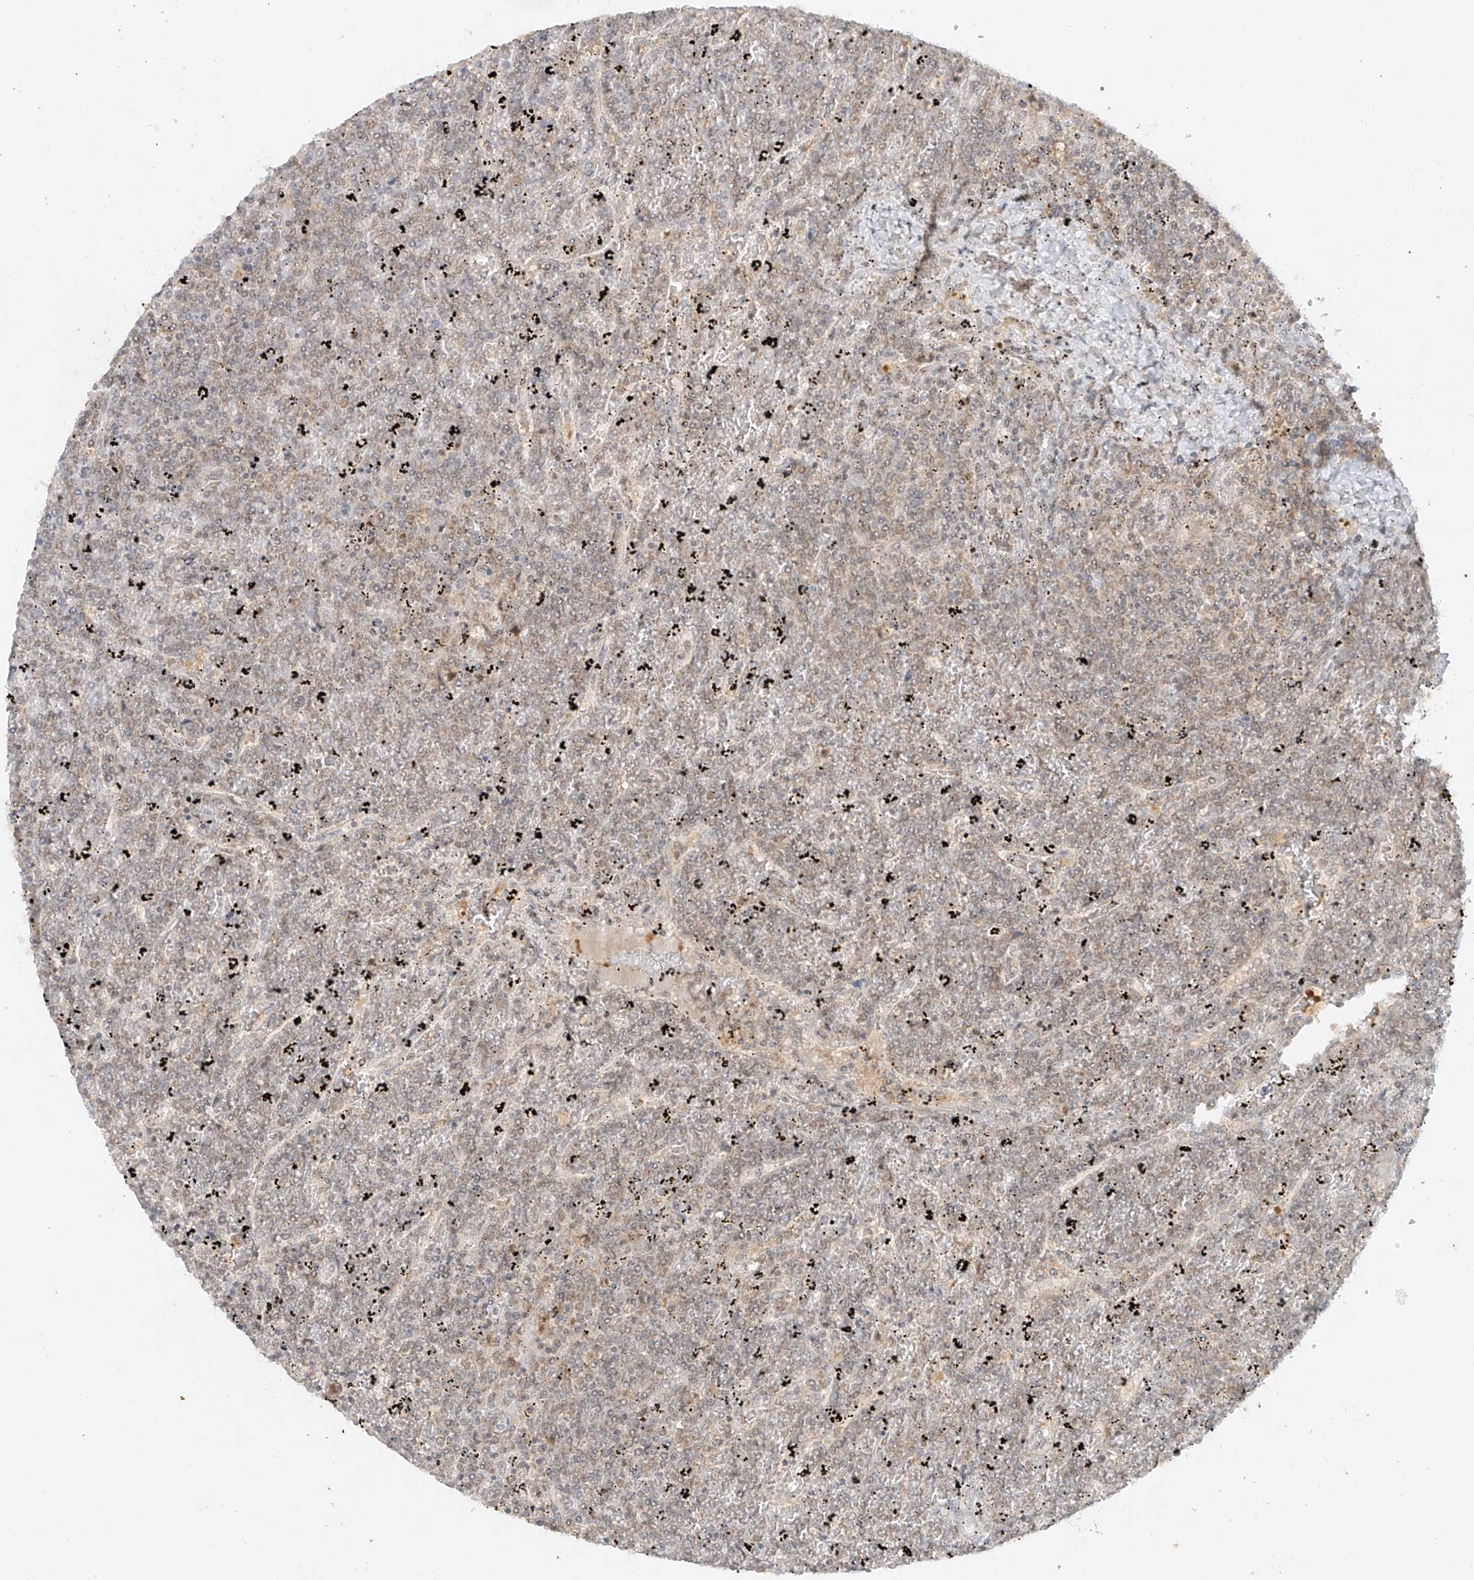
{"staining": {"intensity": "weak", "quantity": "25%-75%", "location": "cytoplasmic/membranous"}, "tissue": "lymphoma", "cell_type": "Tumor cells", "image_type": "cancer", "snomed": [{"axis": "morphology", "description": "Malignant lymphoma, non-Hodgkin's type, Low grade"}, {"axis": "topography", "description": "Spleen"}], "caption": "Immunohistochemistry staining of malignant lymphoma, non-Hodgkin's type (low-grade), which displays low levels of weak cytoplasmic/membranous staining in approximately 25%-75% of tumor cells indicating weak cytoplasmic/membranous protein positivity. The staining was performed using DAB (3,3'-diaminobenzidine) (brown) for protein detection and nuclei were counterstained in hematoxylin (blue).", "gene": "MIPEP", "patient": {"sex": "female", "age": 19}}